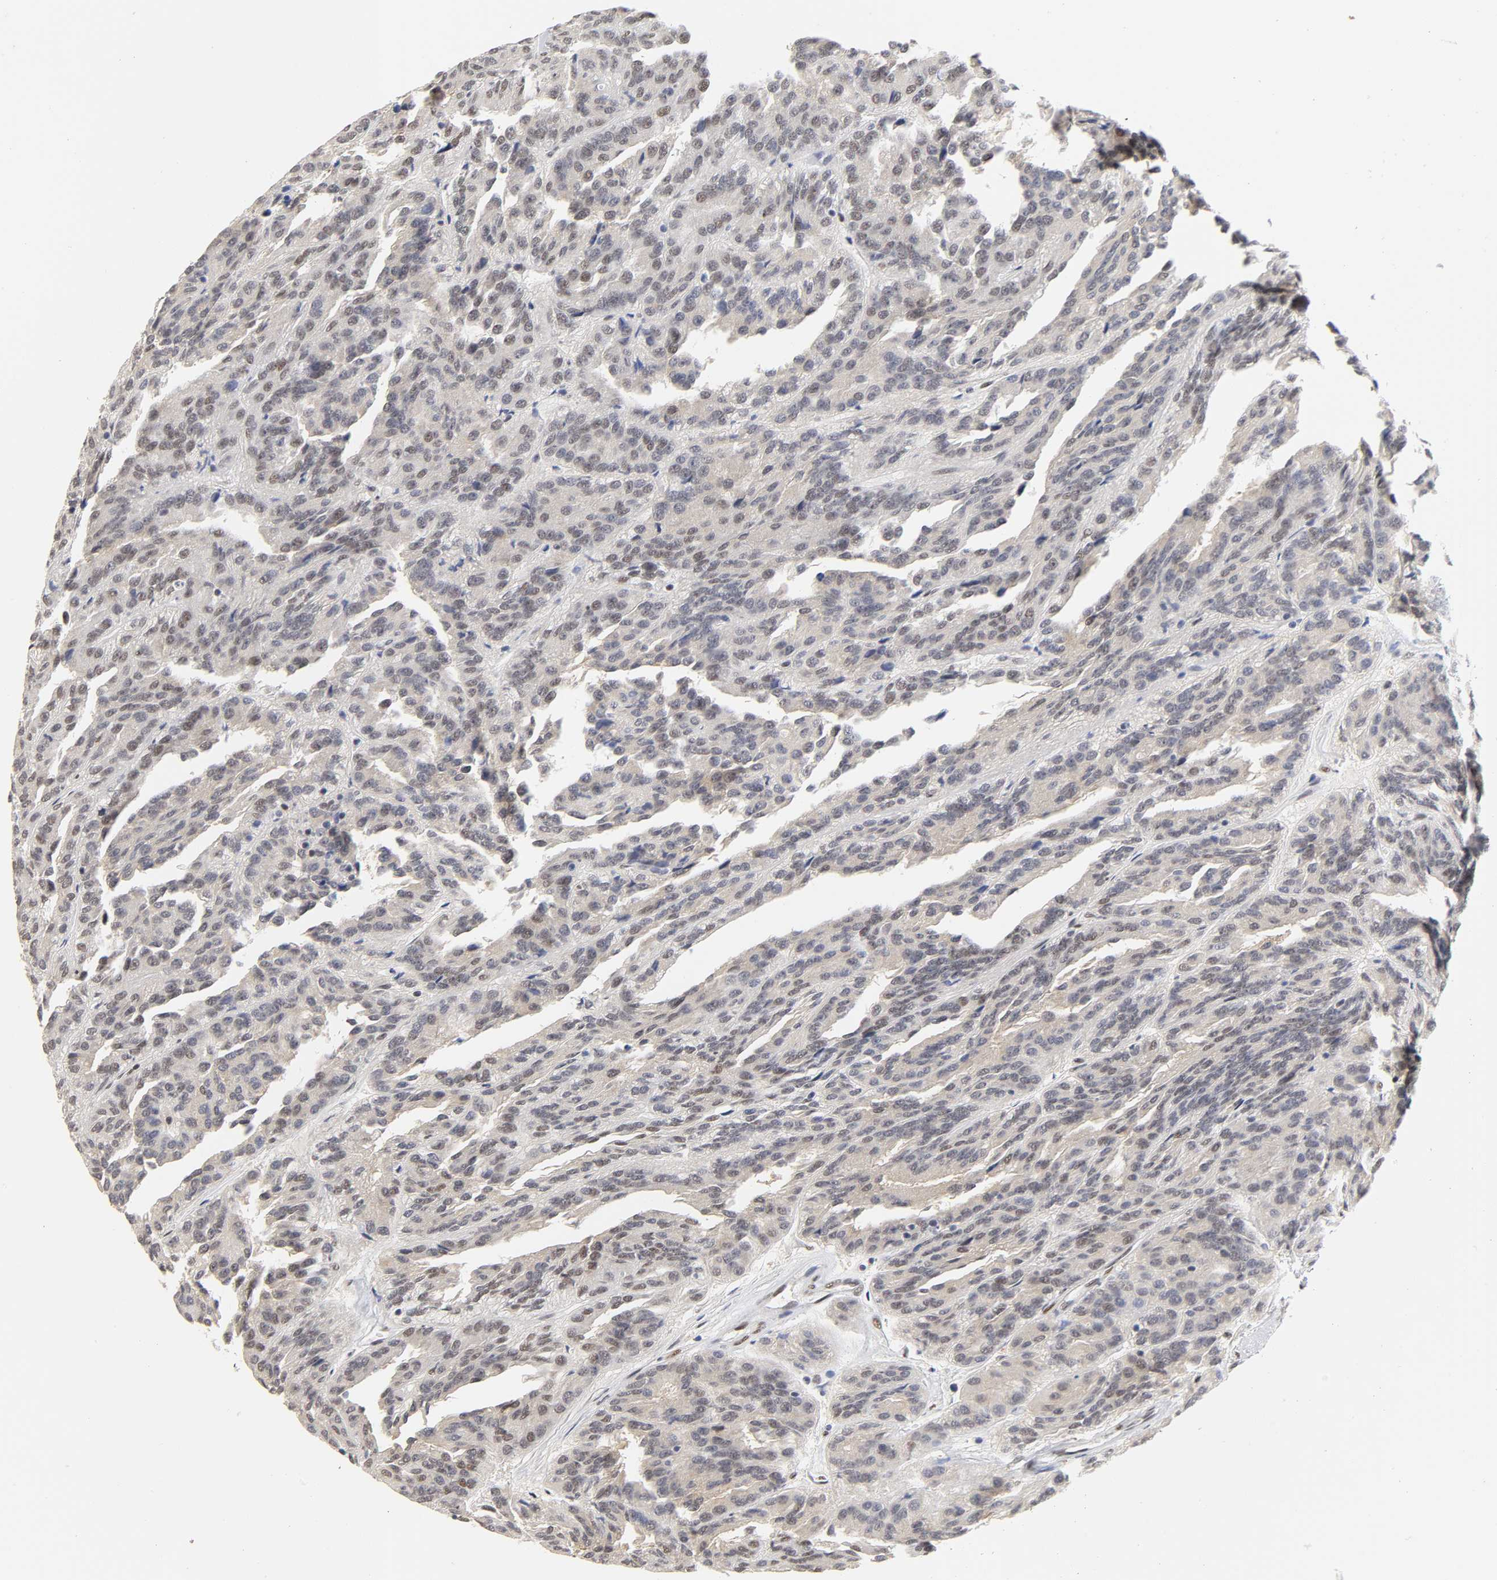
{"staining": {"intensity": "moderate", "quantity": ">75%", "location": "nuclear"}, "tissue": "renal cancer", "cell_type": "Tumor cells", "image_type": "cancer", "snomed": [{"axis": "morphology", "description": "Adenocarcinoma, NOS"}, {"axis": "topography", "description": "Kidney"}], "caption": "Protein expression analysis of human renal cancer reveals moderate nuclear positivity in approximately >75% of tumor cells.", "gene": "NR3C1", "patient": {"sex": "male", "age": 46}}